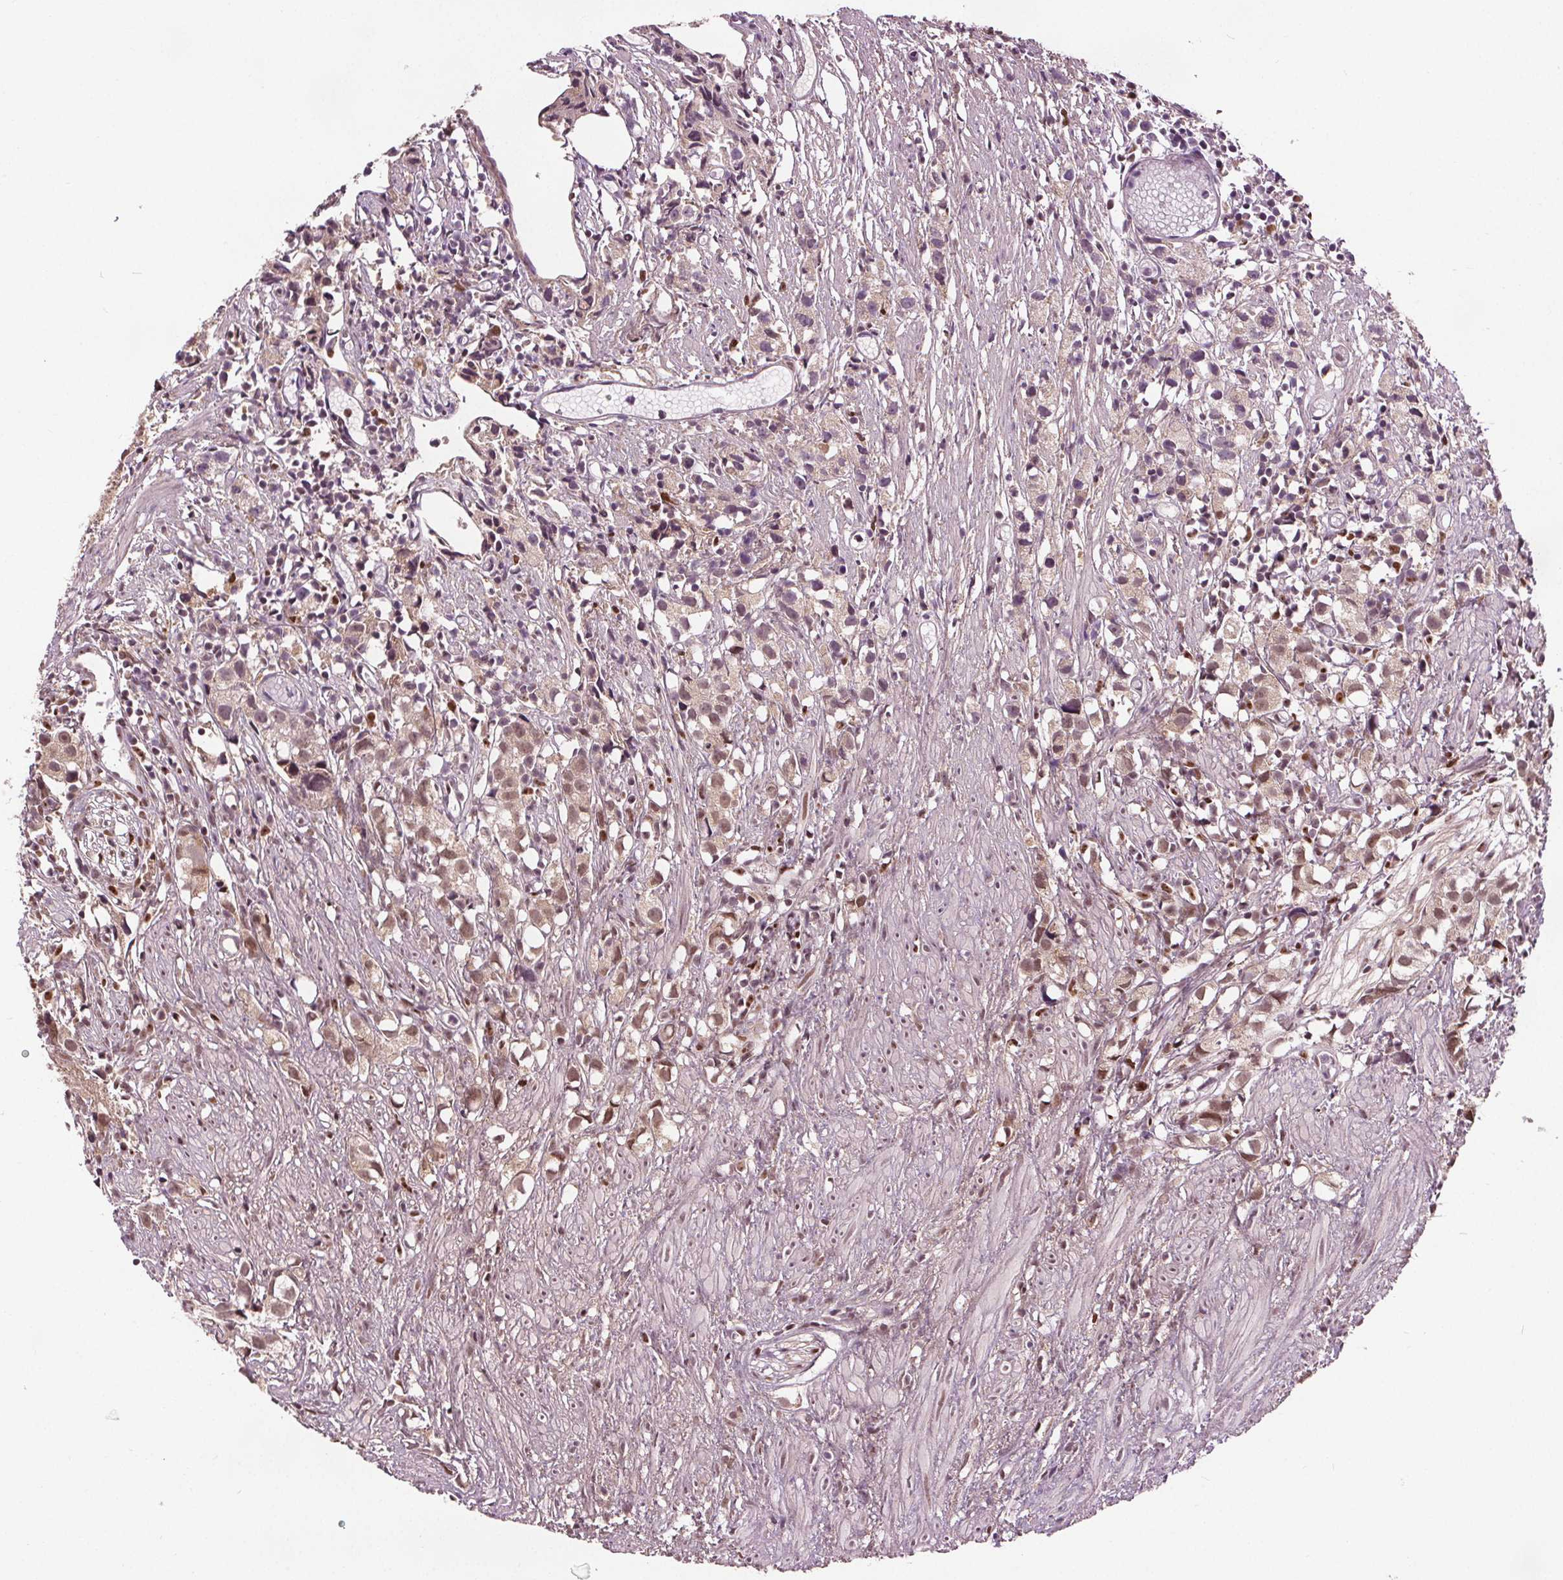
{"staining": {"intensity": "weak", "quantity": ">75%", "location": "cytoplasmic/membranous,nuclear"}, "tissue": "prostate cancer", "cell_type": "Tumor cells", "image_type": "cancer", "snomed": [{"axis": "morphology", "description": "Adenocarcinoma, High grade"}, {"axis": "topography", "description": "Prostate"}], "caption": "Immunohistochemistry micrograph of neoplastic tissue: prostate adenocarcinoma (high-grade) stained using immunohistochemistry (IHC) exhibits low levels of weak protein expression localized specifically in the cytoplasmic/membranous and nuclear of tumor cells, appearing as a cytoplasmic/membranous and nuclear brown color.", "gene": "DDX11", "patient": {"sex": "male", "age": 68}}